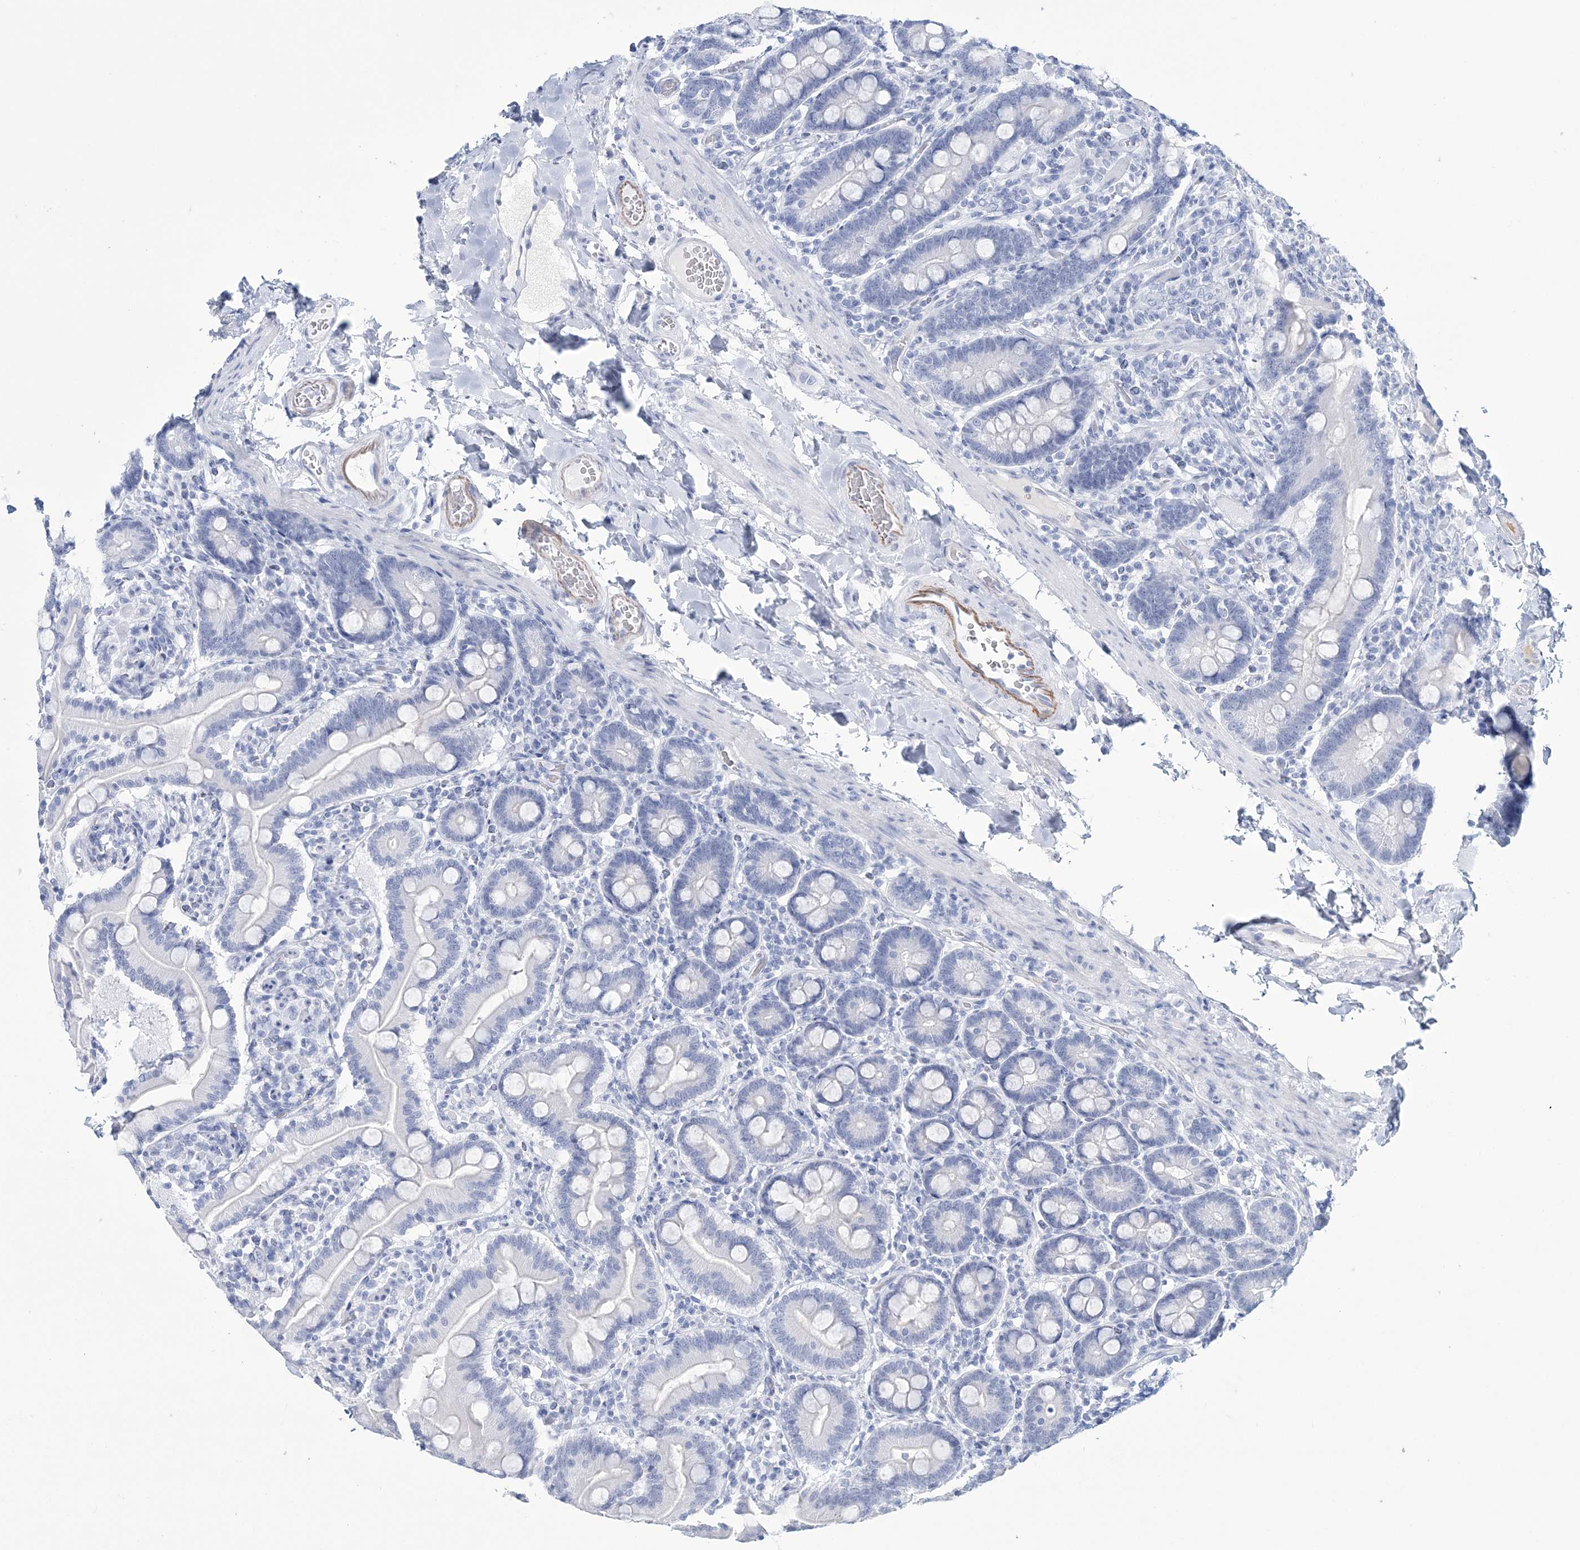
{"staining": {"intensity": "negative", "quantity": "none", "location": "none"}, "tissue": "duodenum", "cell_type": "Glandular cells", "image_type": "normal", "snomed": [{"axis": "morphology", "description": "Normal tissue, NOS"}, {"axis": "topography", "description": "Duodenum"}], "caption": "Duodenum was stained to show a protein in brown. There is no significant positivity in glandular cells. The staining was performed using DAB (3,3'-diaminobenzidine) to visualize the protein expression in brown, while the nuclei were stained in blue with hematoxylin (Magnification: 20x).", "gene": "DPCD", "patient": {"sex": "male", "age": 54}}